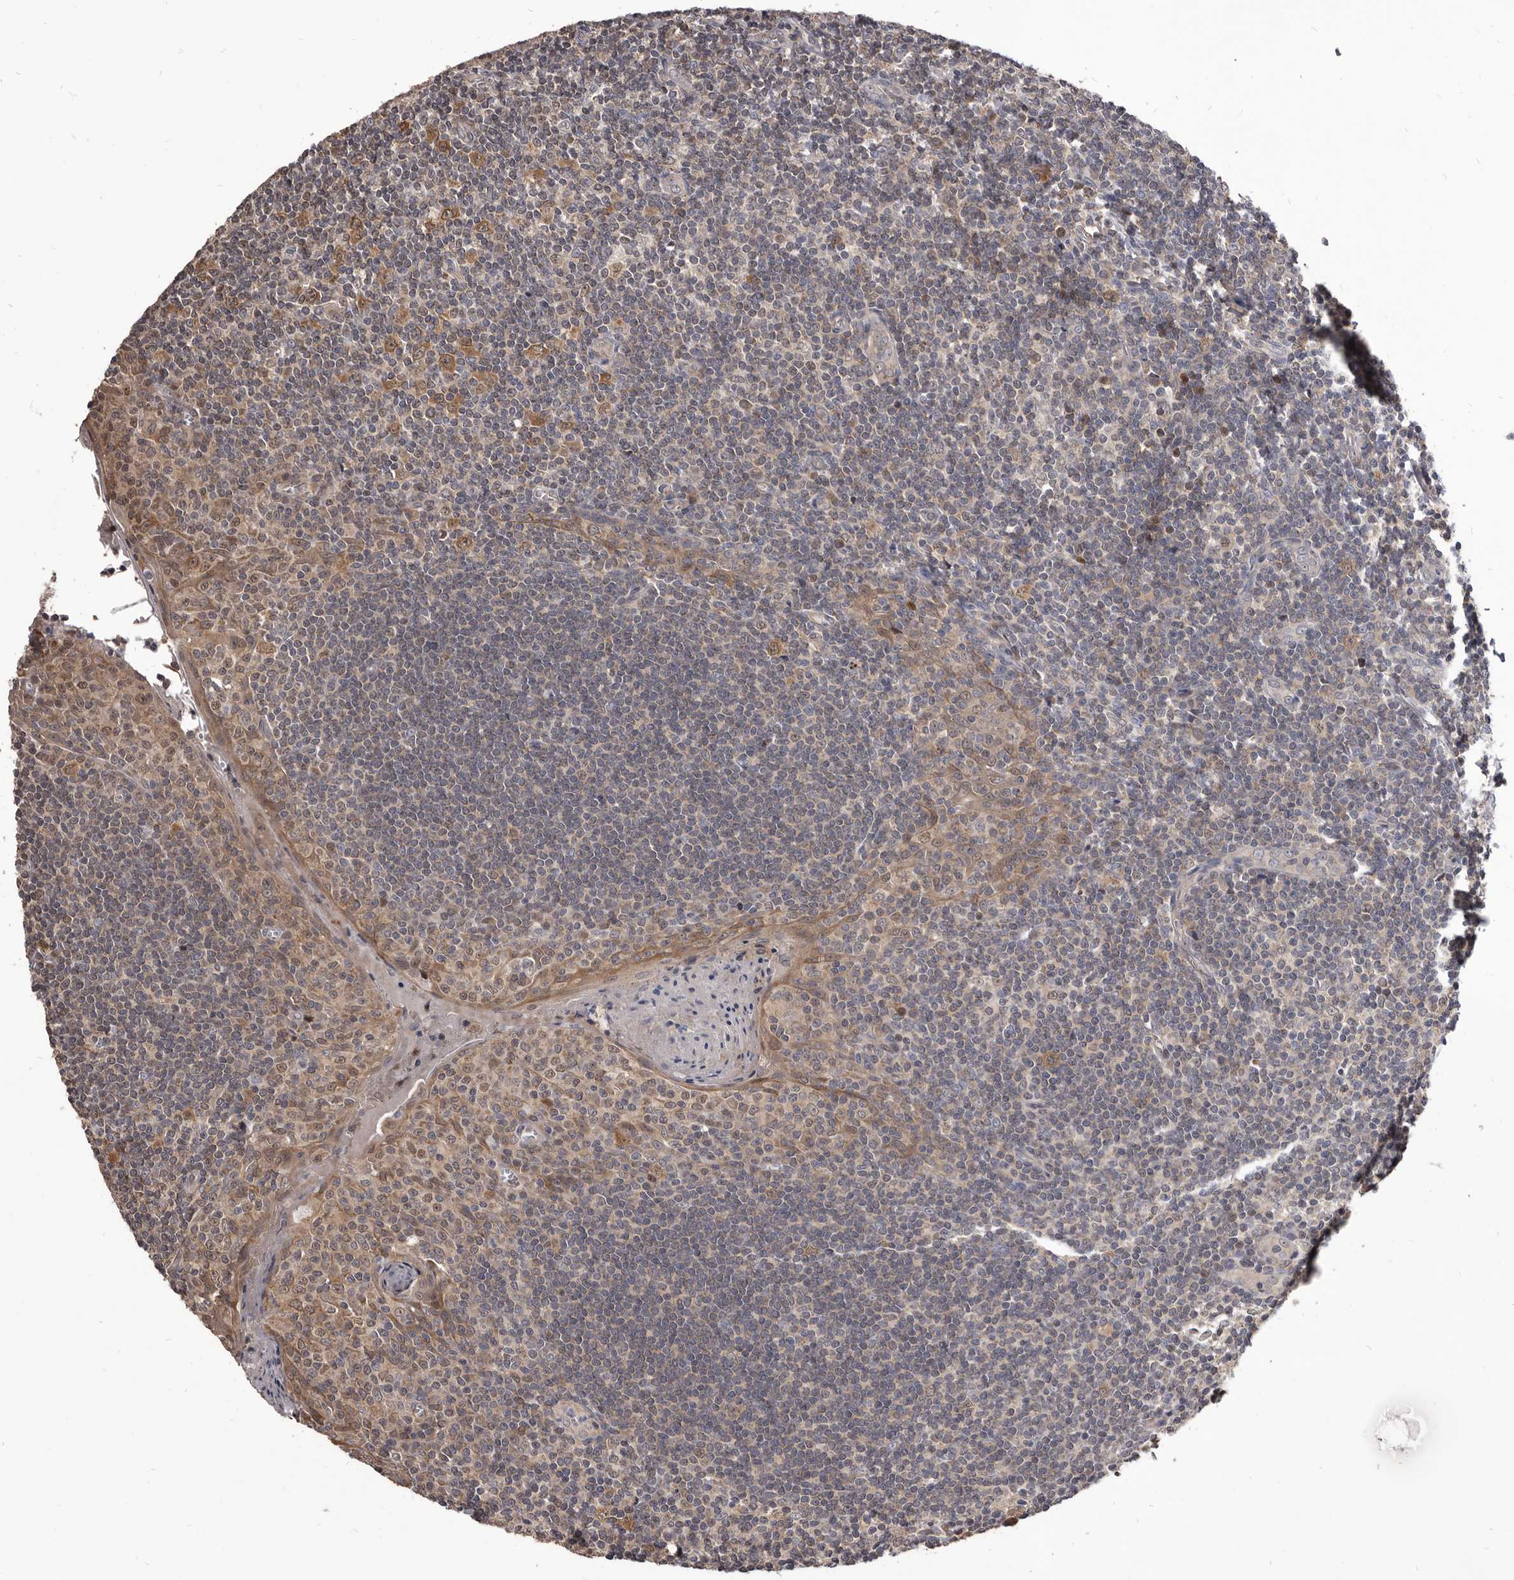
{"staining": {"intensity": "weak", "quantity": ">75%", "location": "cytoplasmic/membranous"}, "tissue": "tonsil", "cell_type": "Germinal center cells", "image_type": "normal", "snomed": [{"axis": "morphology", "description": "Normal tissue, NOS"}, {"axis": "topography", "description": "Tonsil"}], "caption": "The histopathology image exhibits a brown stain indicating the presence of a protein in the cytoplasmic/membranous of germinal center cells in tonsil.", "gene": "MAP3K14", "patient": {"sex": "male", "age": 27}}